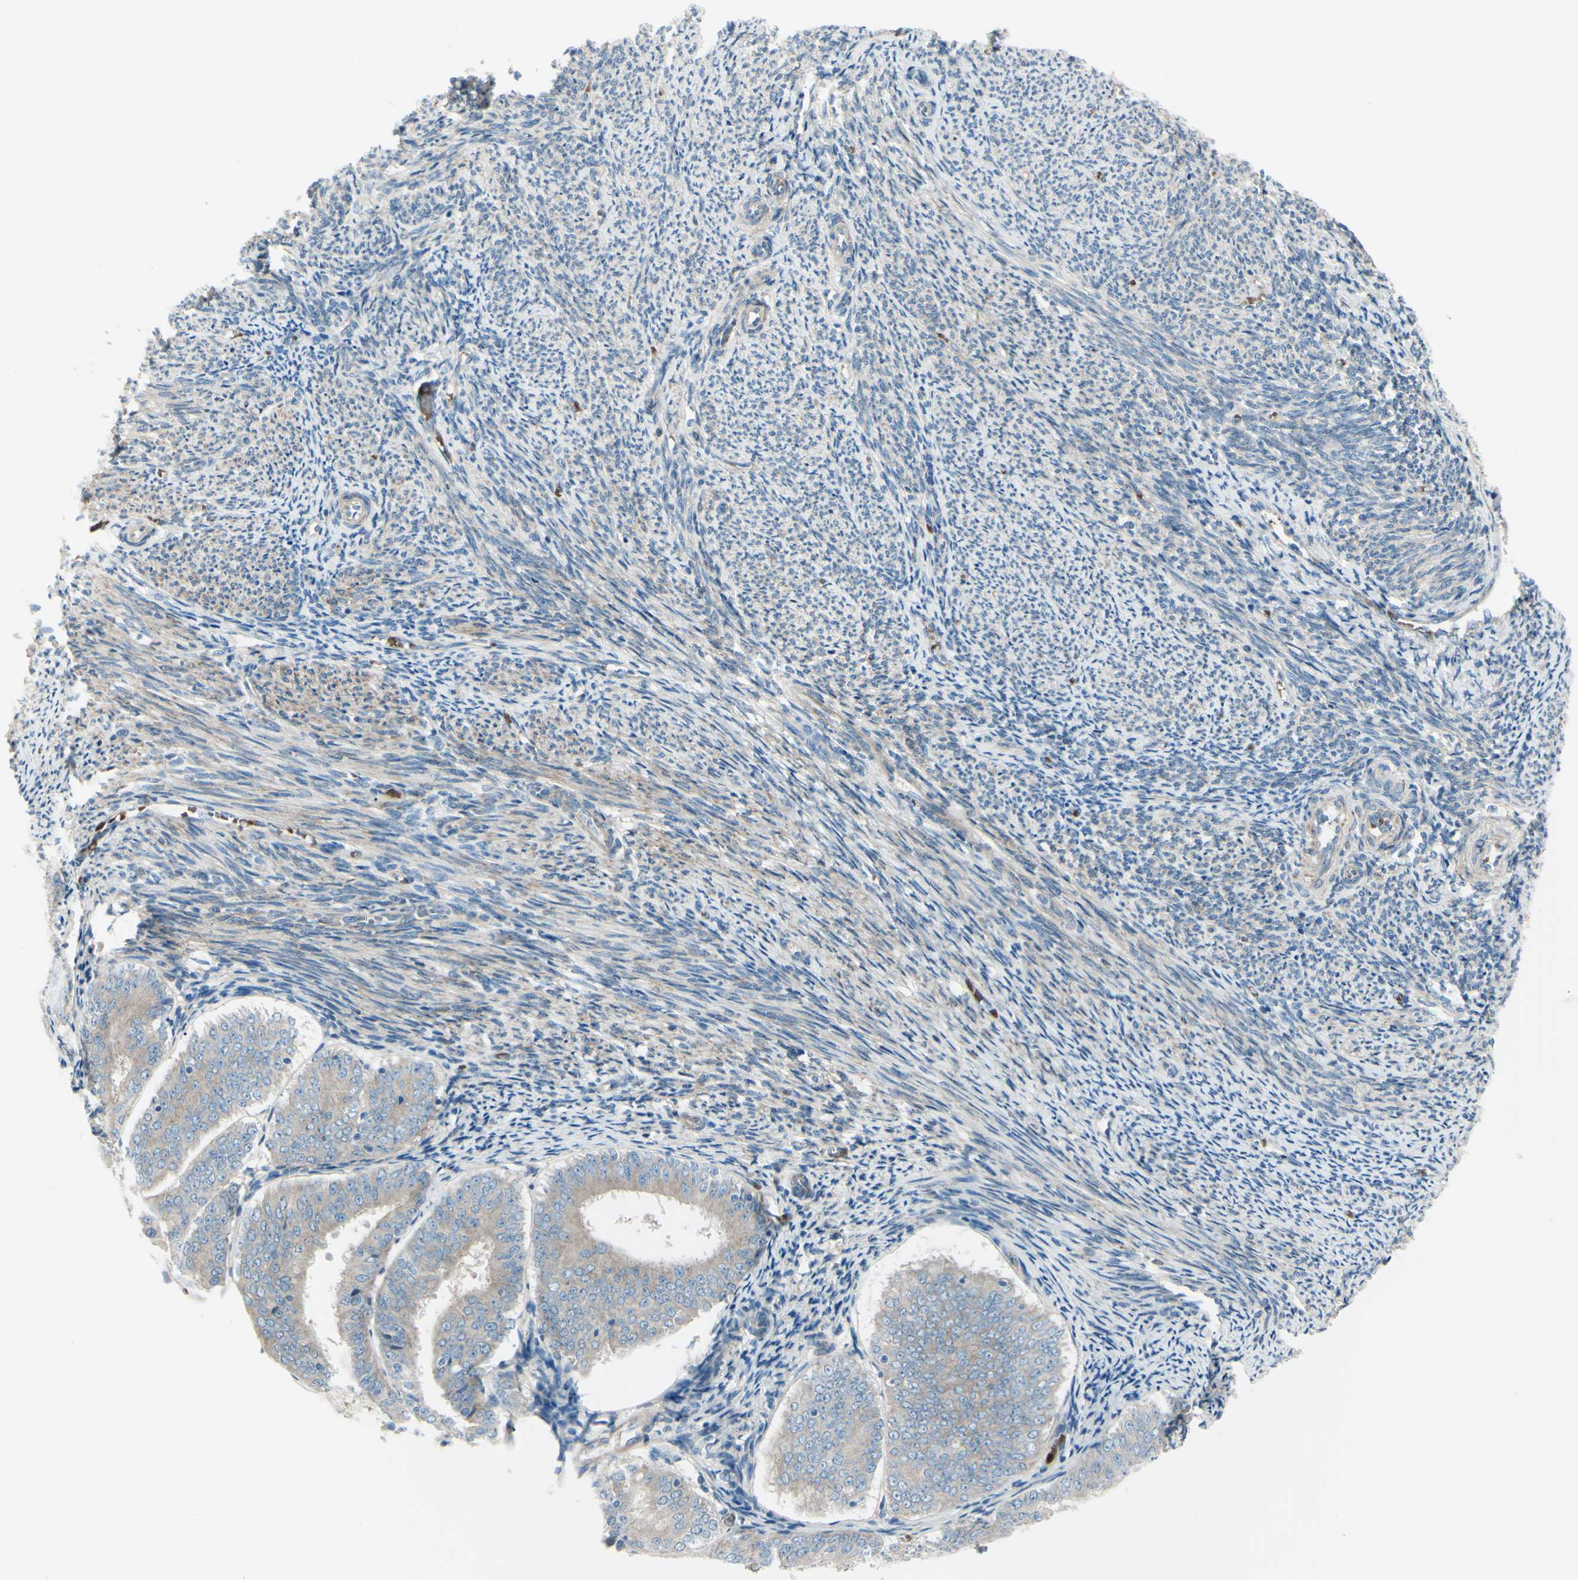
{"staining": {"intensity": "weak", "quantity": ">75%", "location": "cytoplasmic/membranous"}, "tissue": "endometrial cancer", "cell_type": "Tumor cells", "image_type": "cancer", "snomed": [{"axis": "morphology", "description": "Adenocarcinoma, NOS"}, {"axis": "topography", "description": "Endometrium"}], "caption": "Protein staining of endometrial cancer (adenocarcinoma) tissue reveals weak cytoplasmic/membranous expression in approximately >75% of tumor cells.", "gene": "PCDHGA2", "patient": {"sex": "female", "age": 63}}